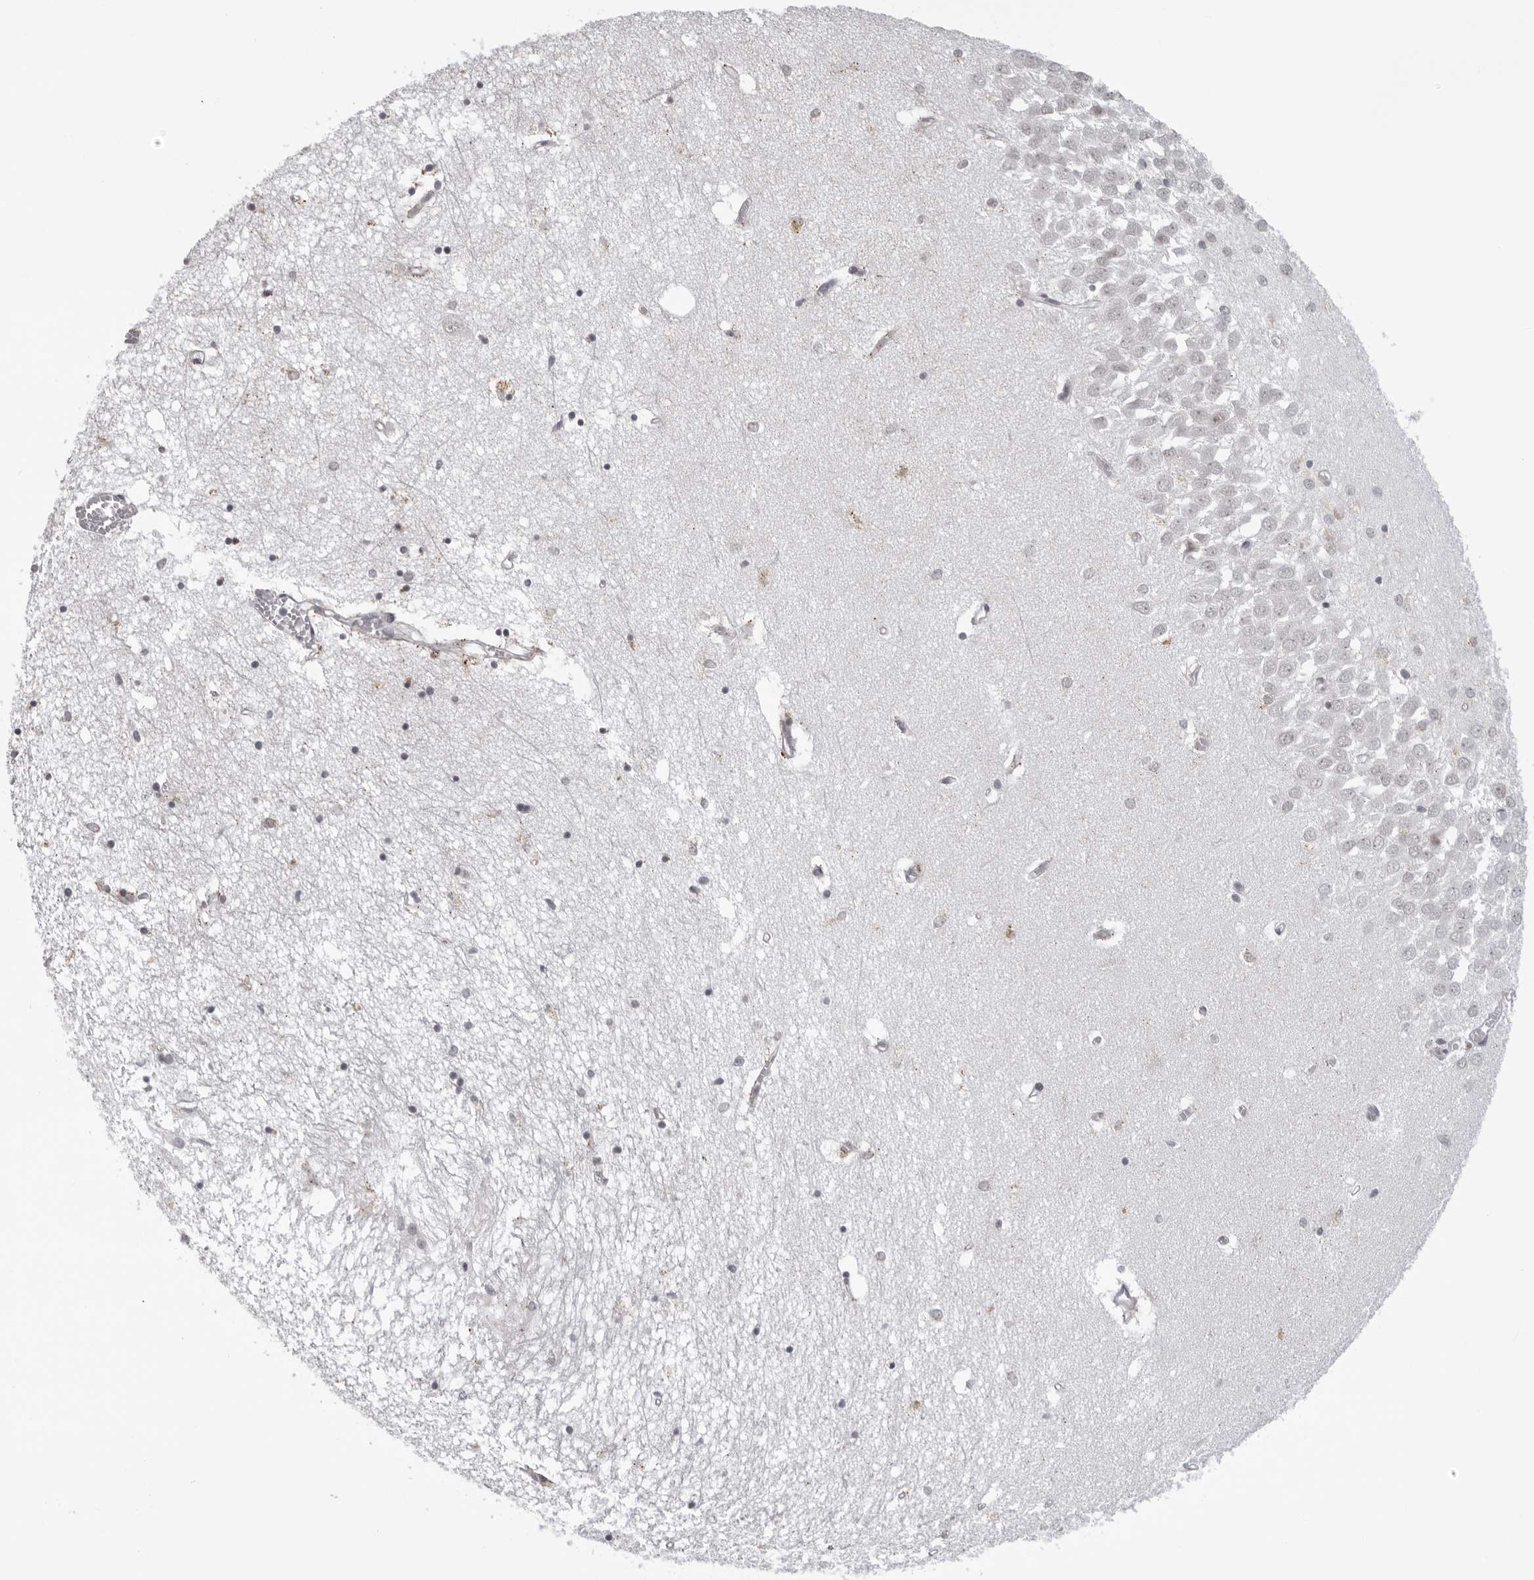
{"staining": {"intensity": "negative", "quantity": "none", "location": "none"}, "tissue": "hippocampus", "cell_type": "Glial cells", "image_type": "normal", "snomed": [{"axis": "morphology", "description": "Normal tissue, NOS"}, {"axis": "topography", "description": "Hippocampus"}], "caption": "Immunohistochemistry (IHC) of unremarkable hippocampus shows no expression in glial cells. (DAB (3,3'-diaminobenzidine) immunohistochemistry (IHC) with hematoxylin counter stain).", "gene": "HEXIM2", "patient": {"sex": "male", "age": 70}}